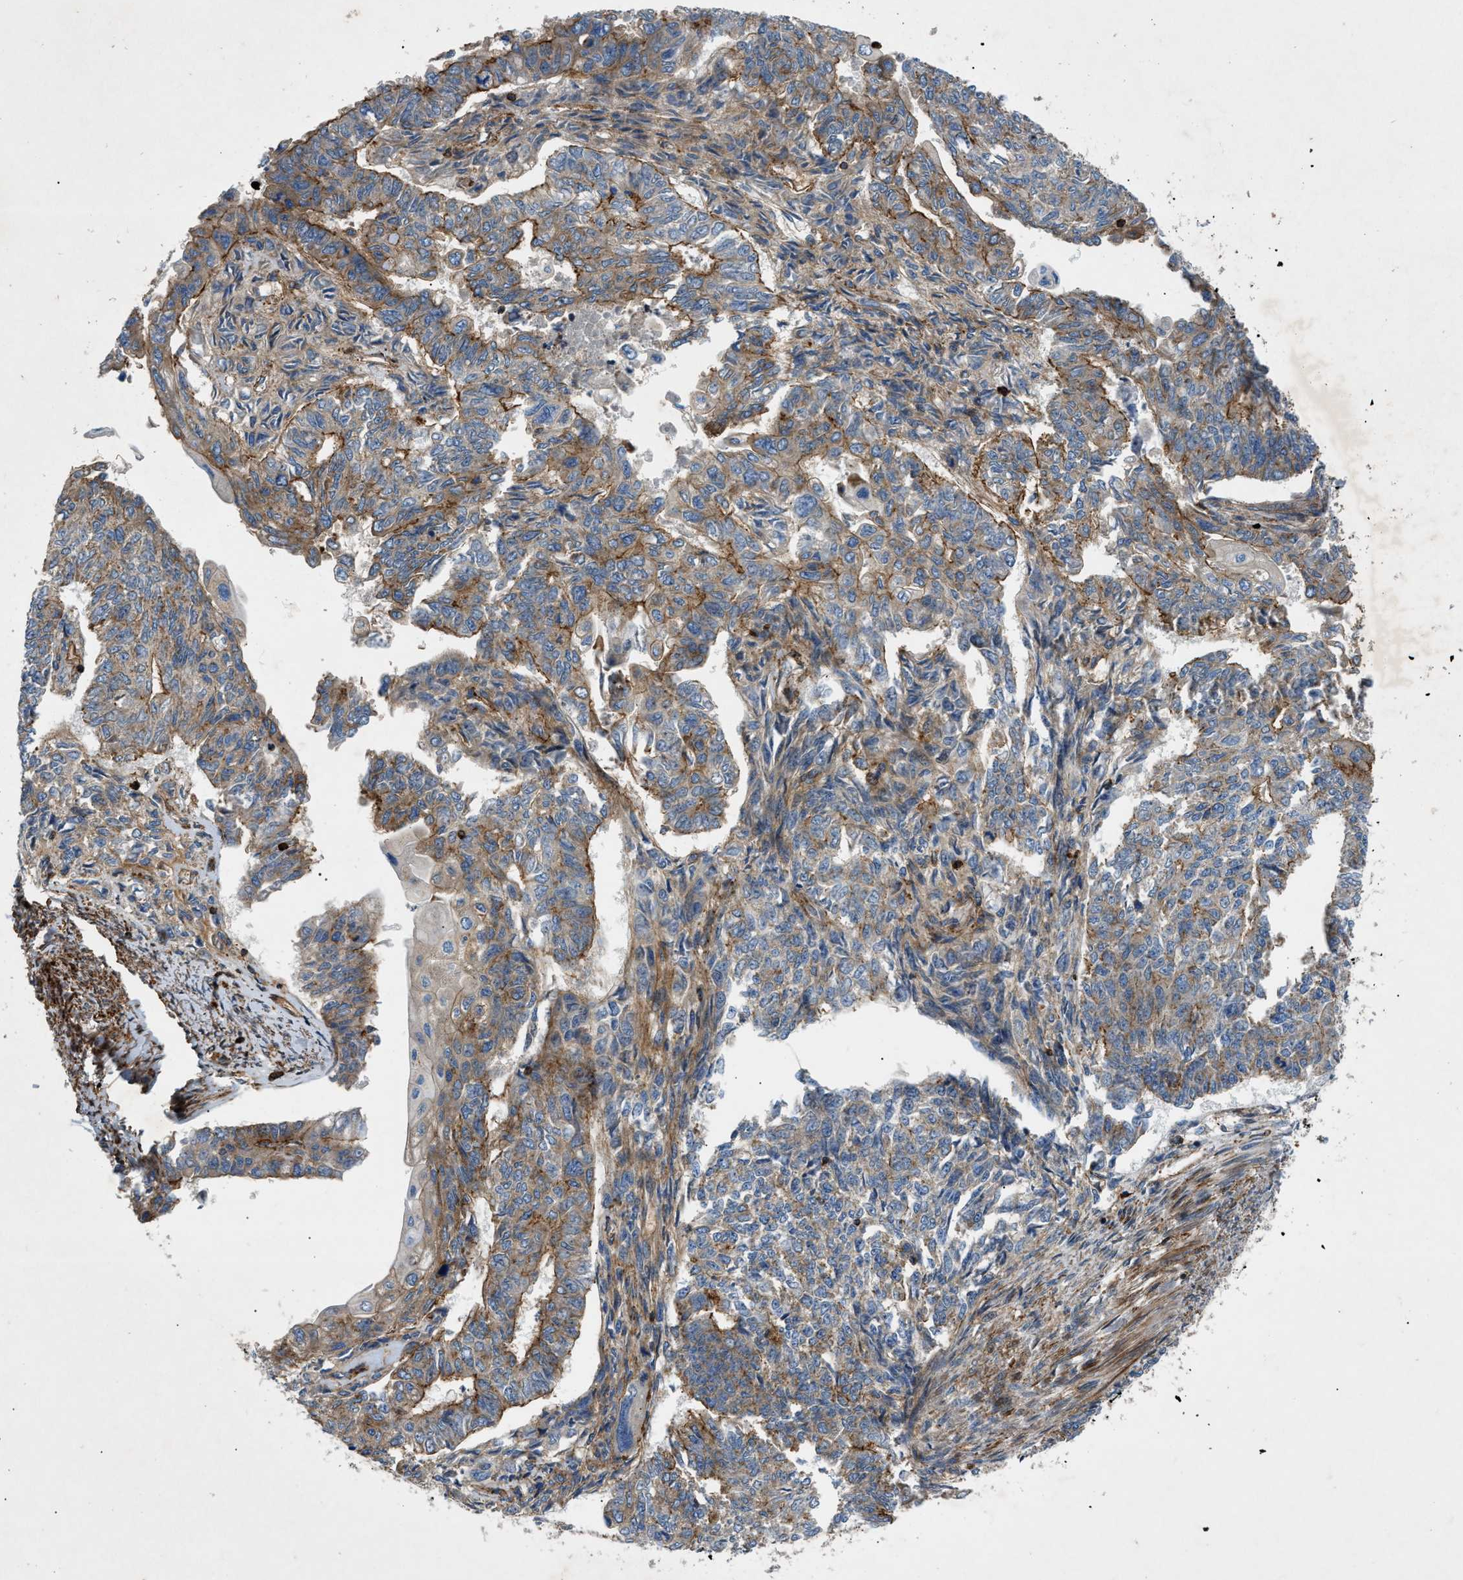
{"staining": {"intensity": "moderate", "quantity": ">75%", "location": "cytoplasmic/membranous"}, "tissue": "endometrial cancer", "cell_type": "Tumor cells", "image_type": "cancer", "snomed": [{"axis": "morphology", "description": "Adenocarcinoma, NOS"}, {"axis": "topography", "description": "Endometrium"}], "caption": "Endometrial cancer stained for a protein (brown) displays moderate cytoplasmic/membranous positive staining in approximately >75% of tumor cells.", "gene": "DHODH", "patient": {"sex": "female", "age": 32}}